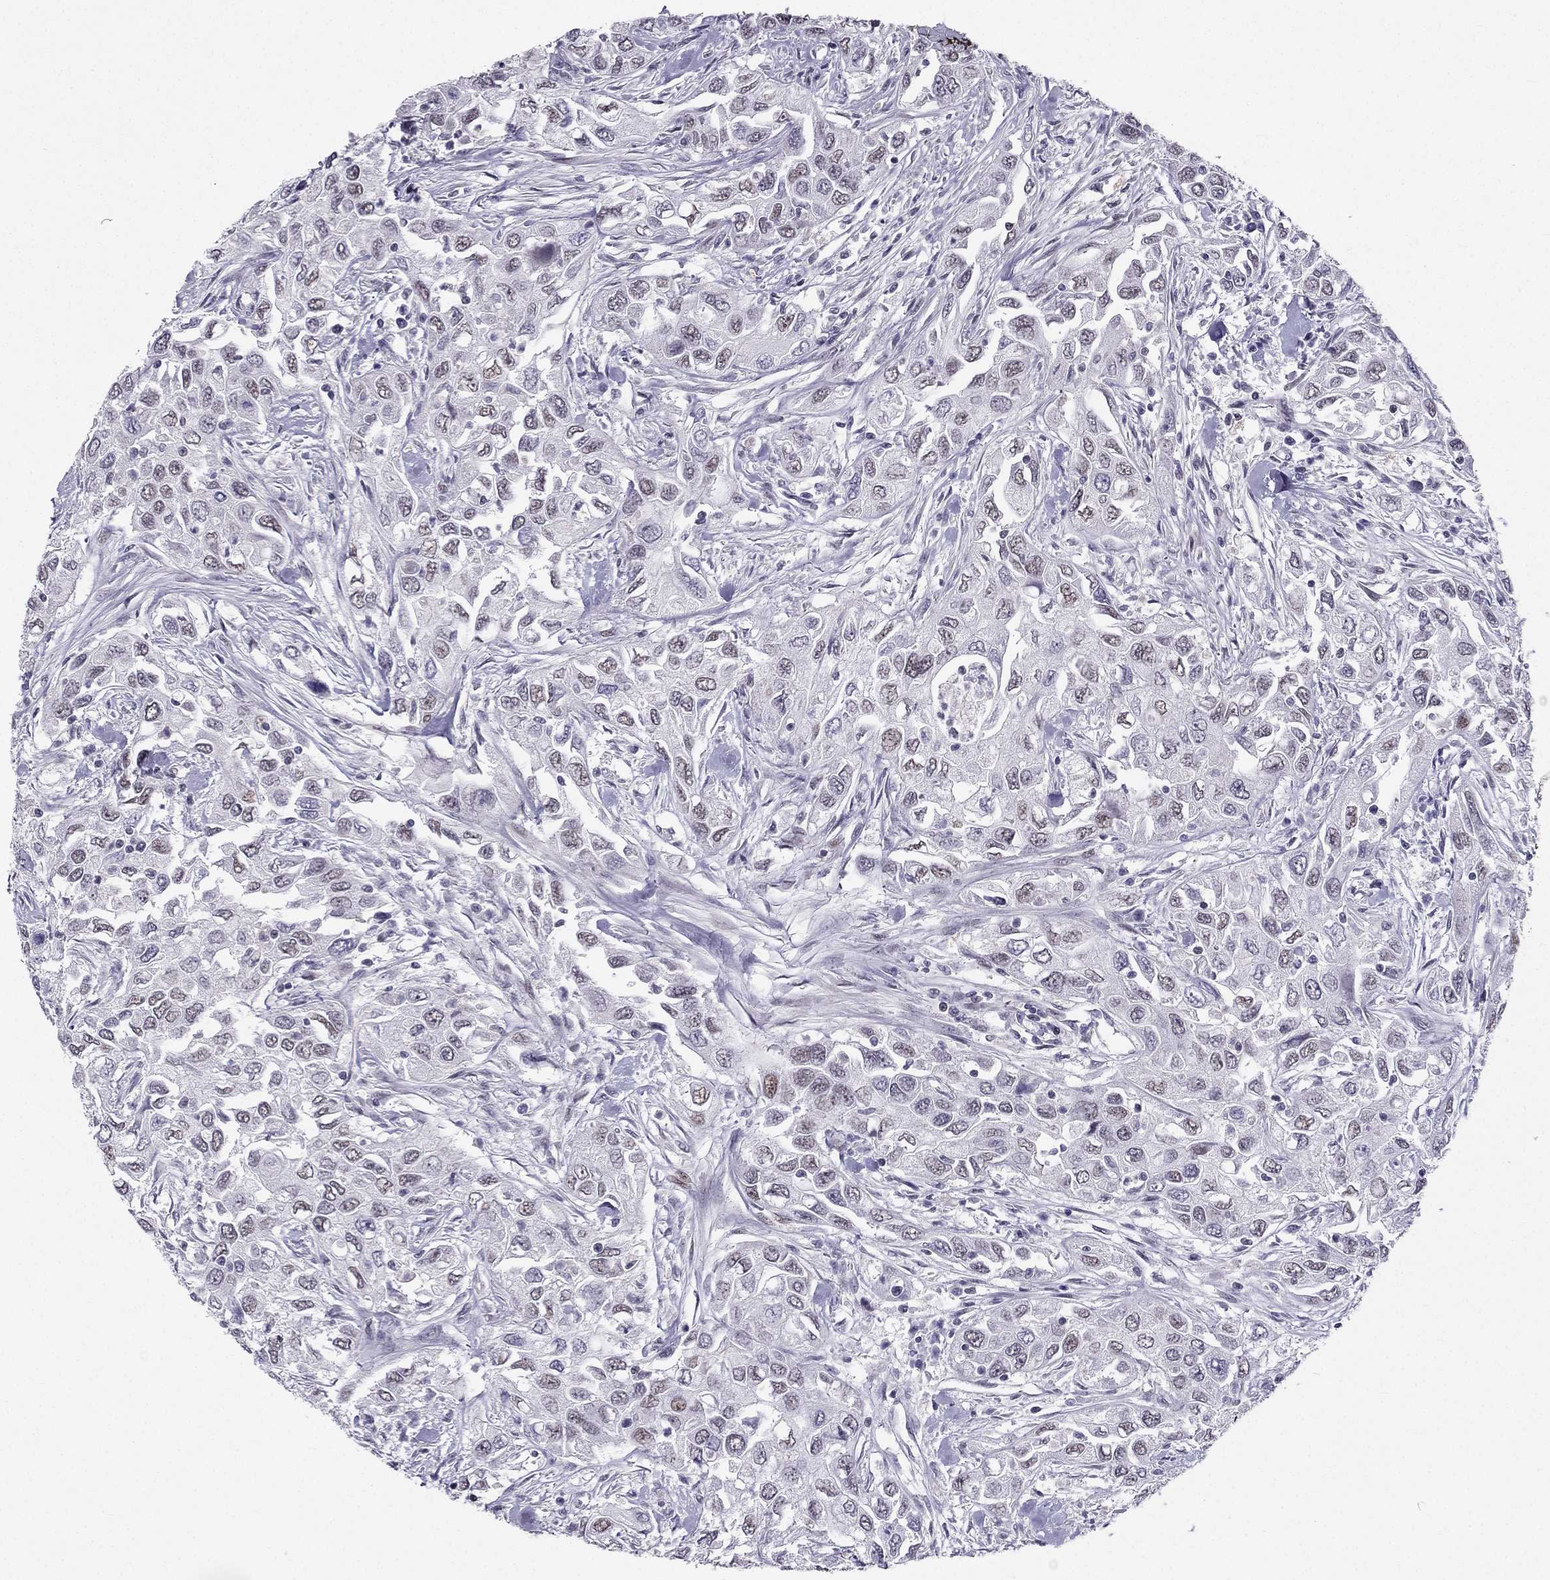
{"staining": {"intensity": "weak", "quantity": "<25%", "location": "nuclear"}, "tissue": "urothelial cancer", "cell_type": "Tumor cells", "image_type": "cancer", "snomed": [{"axis": "morphology", "description": "Urothelial carcinoma, High grade"}, {"axis": "topography", "description": "Urinary bladder"}], "caption": "Protein analysis of urothelial carcinoma (high-grade) exhibits no significant staining in tumor cells. The staining was performed using DAB to visualize the protein expression in brown, while the nuclei were stained in blue with hematoxylin (Magnification: 20x).", "gene": "RPRD2", "patient": {"sex": "male", "age": 76}}